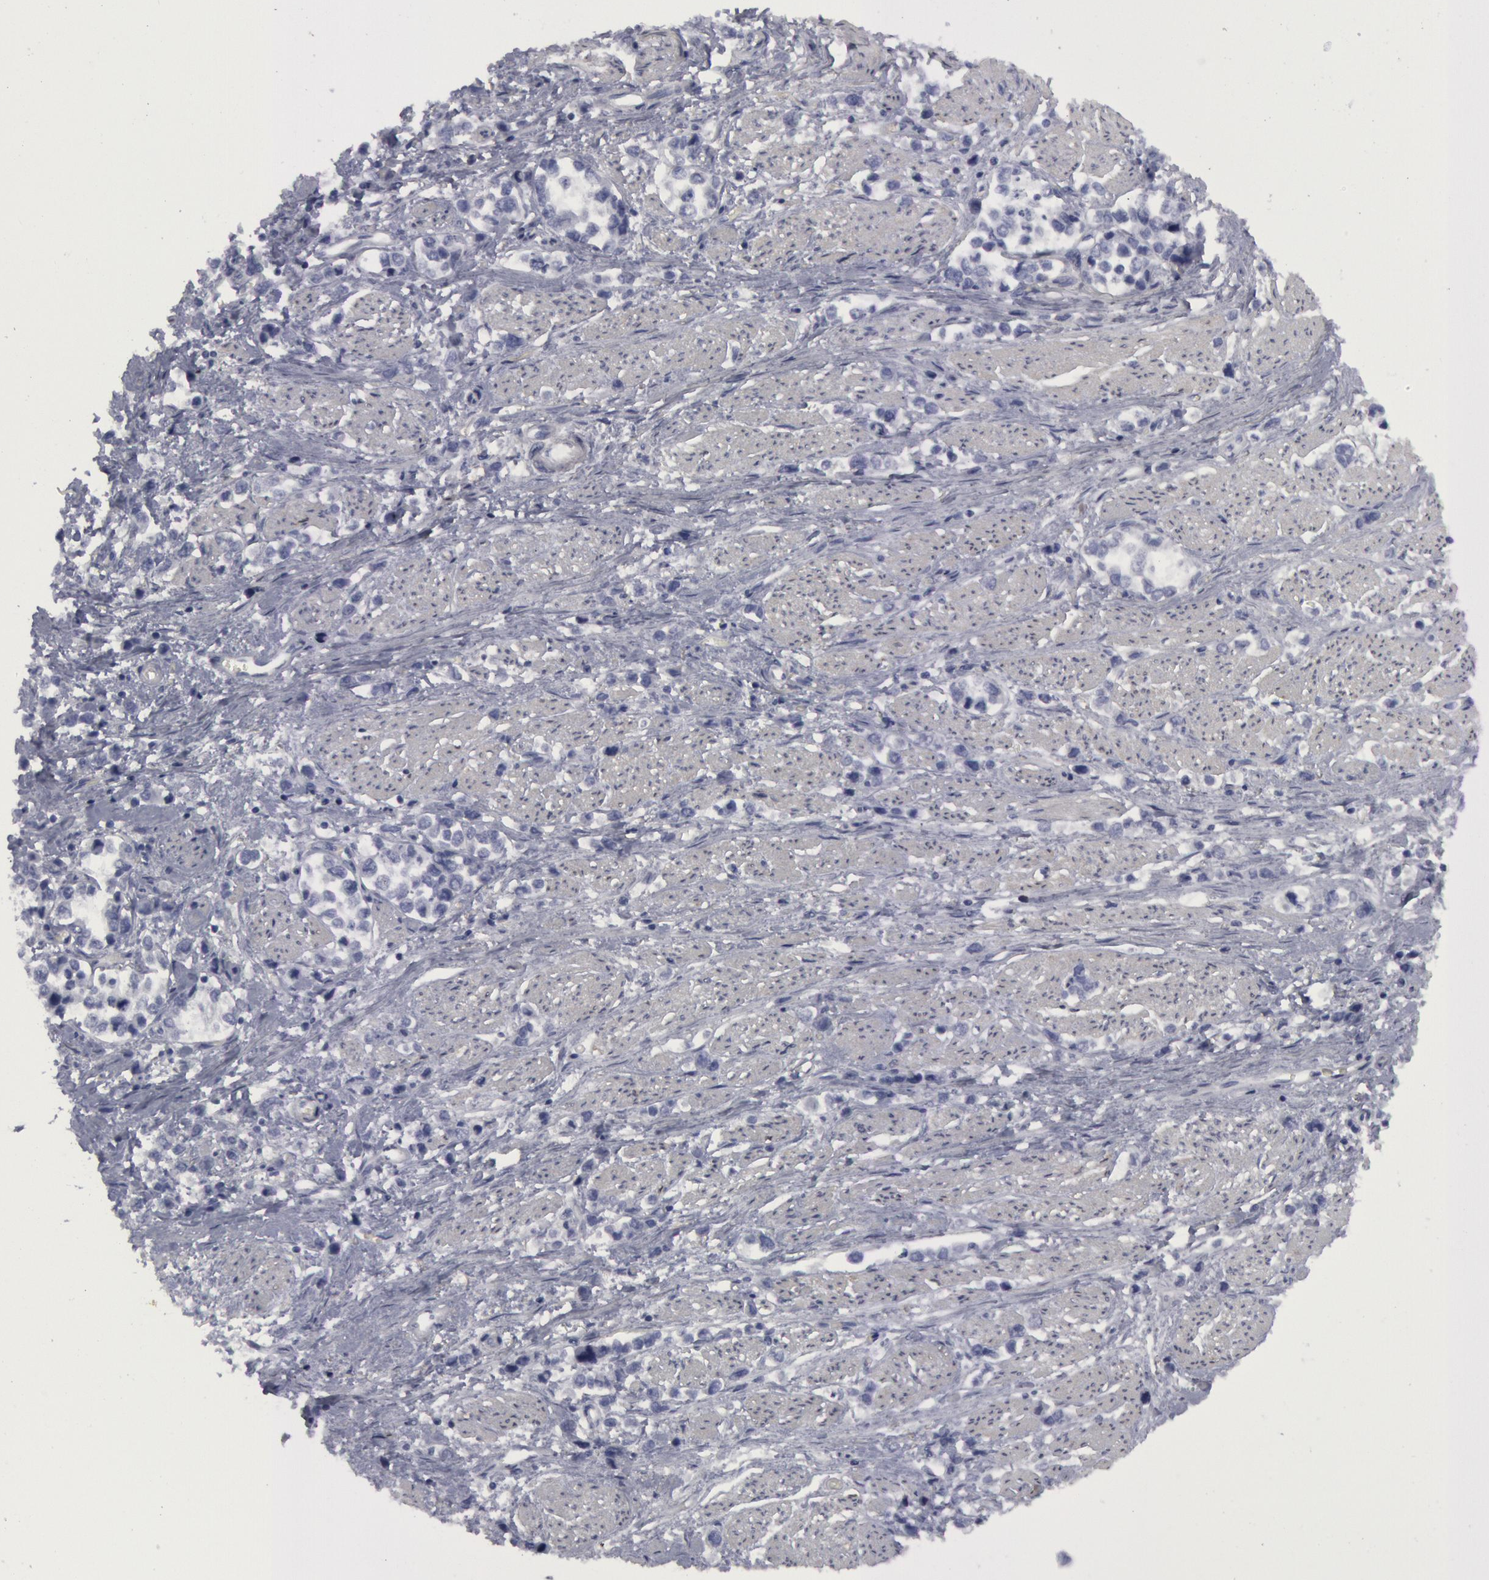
{"staining": {"intensity": "negative", "quantity": "none", "location": "none"}, "tissue": "stomach cancer", "cell_type": "Tumor cells", "image_type": "cancer", "snomed": [{"axis": "morphology", "description": "Adenocarcinoma, NOS"}, {"axis": "topography", "description": "Stomach, upper"}], "caption": "Stomach adenocarcinoma stained for a protein using immunohistochemistry (IHC) reveals no expression tumor cells.", "gene": "FHL1", "patient": {"sex": "male", "age": 76}}